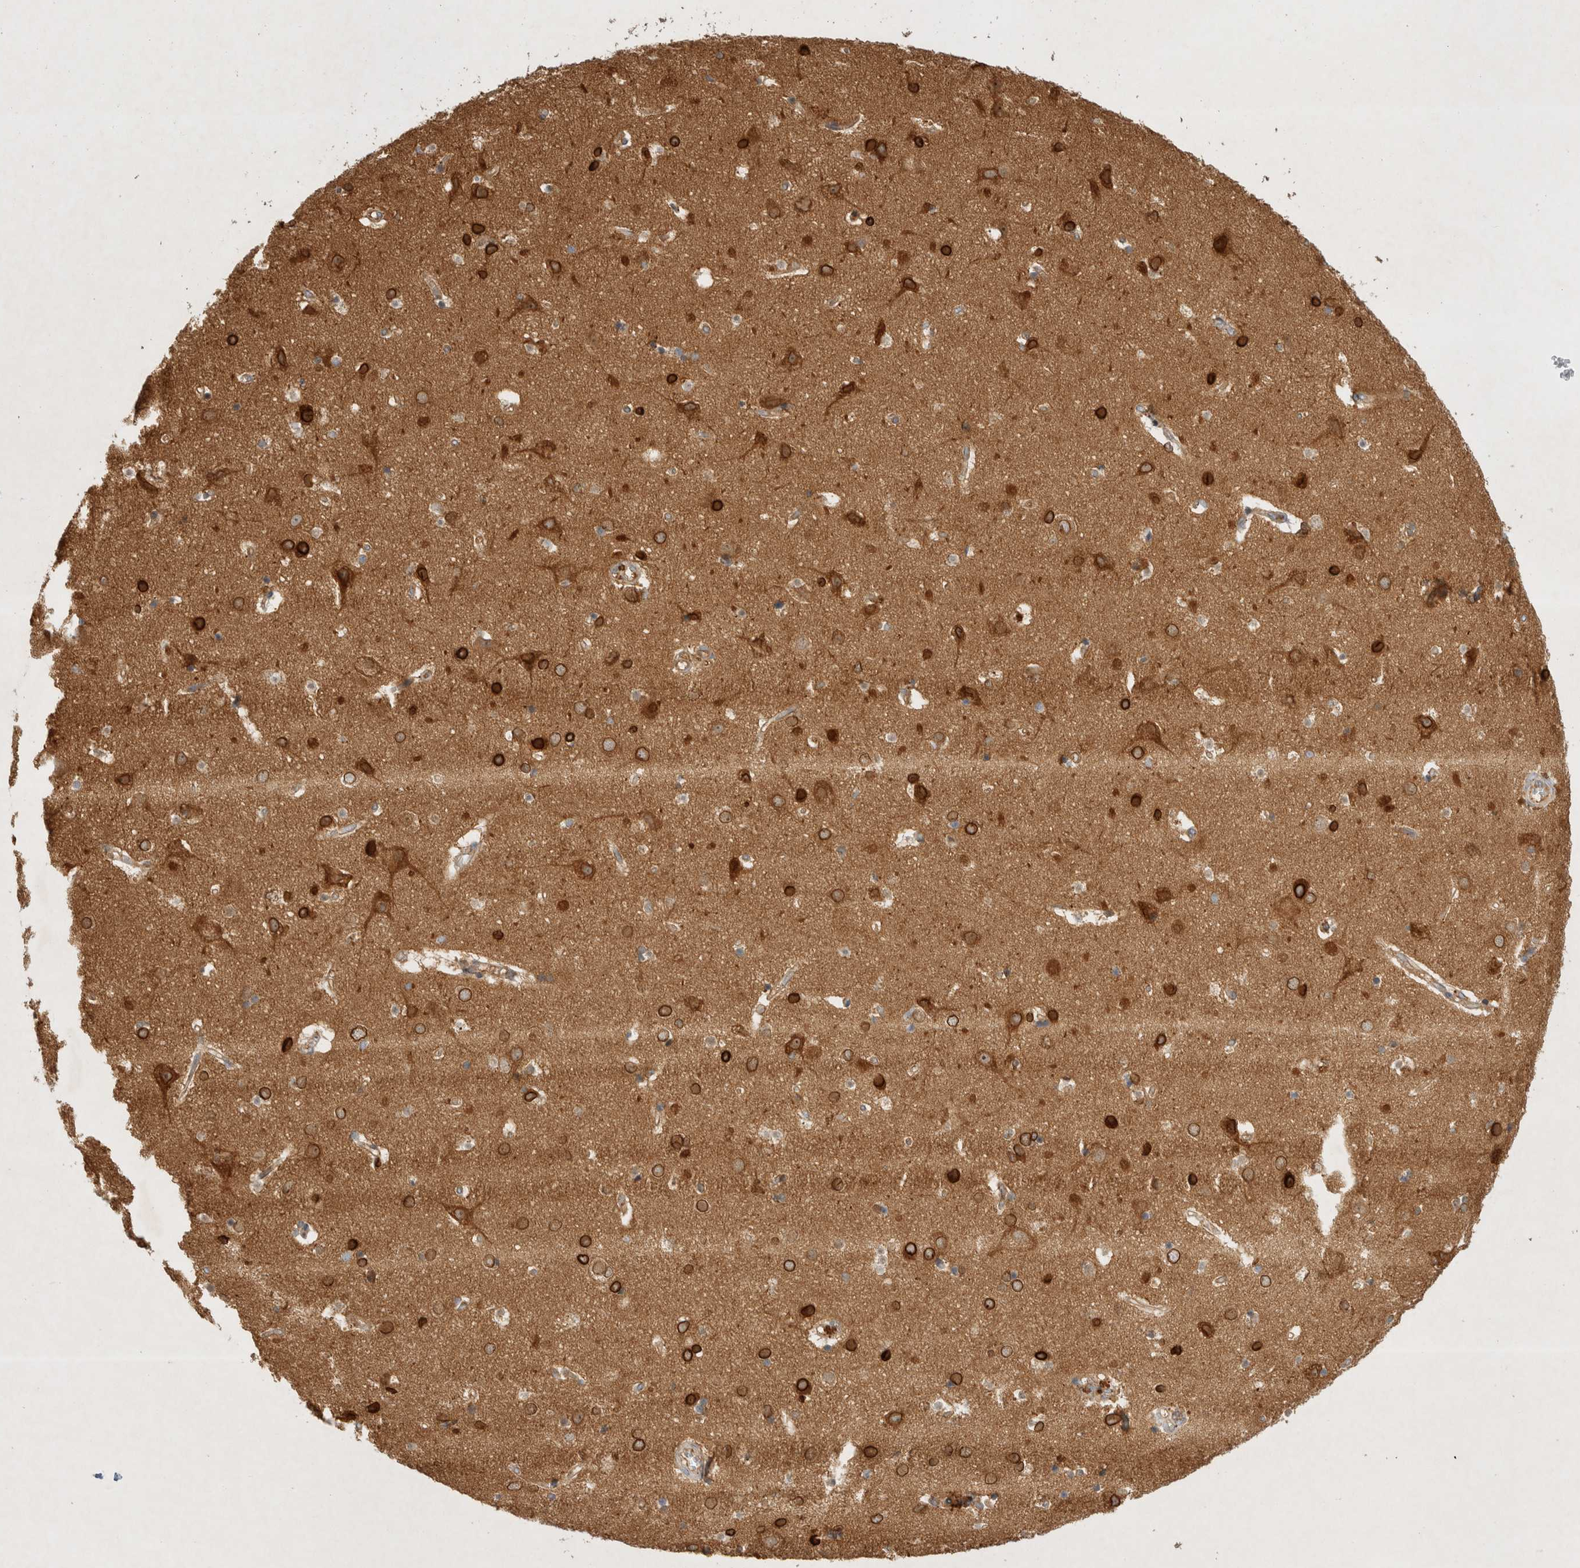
{"staining": {"intensity": "negative", "quantity": "none", "location": "none"}, "tissue": "cerebral cortex", "cell_type": "Endothelial cells", "image_type": "normal", "snomed": [{"axis": "morphology", "description": "Normal tissue, NOS"}, {"axis": "topography", "description": "Cerebral cortex"}], "caption": "This image is of unremarkable cerebral cortex stained with immunohistochemistry (IHC) to label a protein in brown with the nuclei are counter-stained blue. There is no staining in endothelial cells. The staining is performed using DAB brown chromogen with nuclei counter-stained in using hematoxylin.", "gene": "GPR150", "patient": {"sex": "male", "age": 54}}